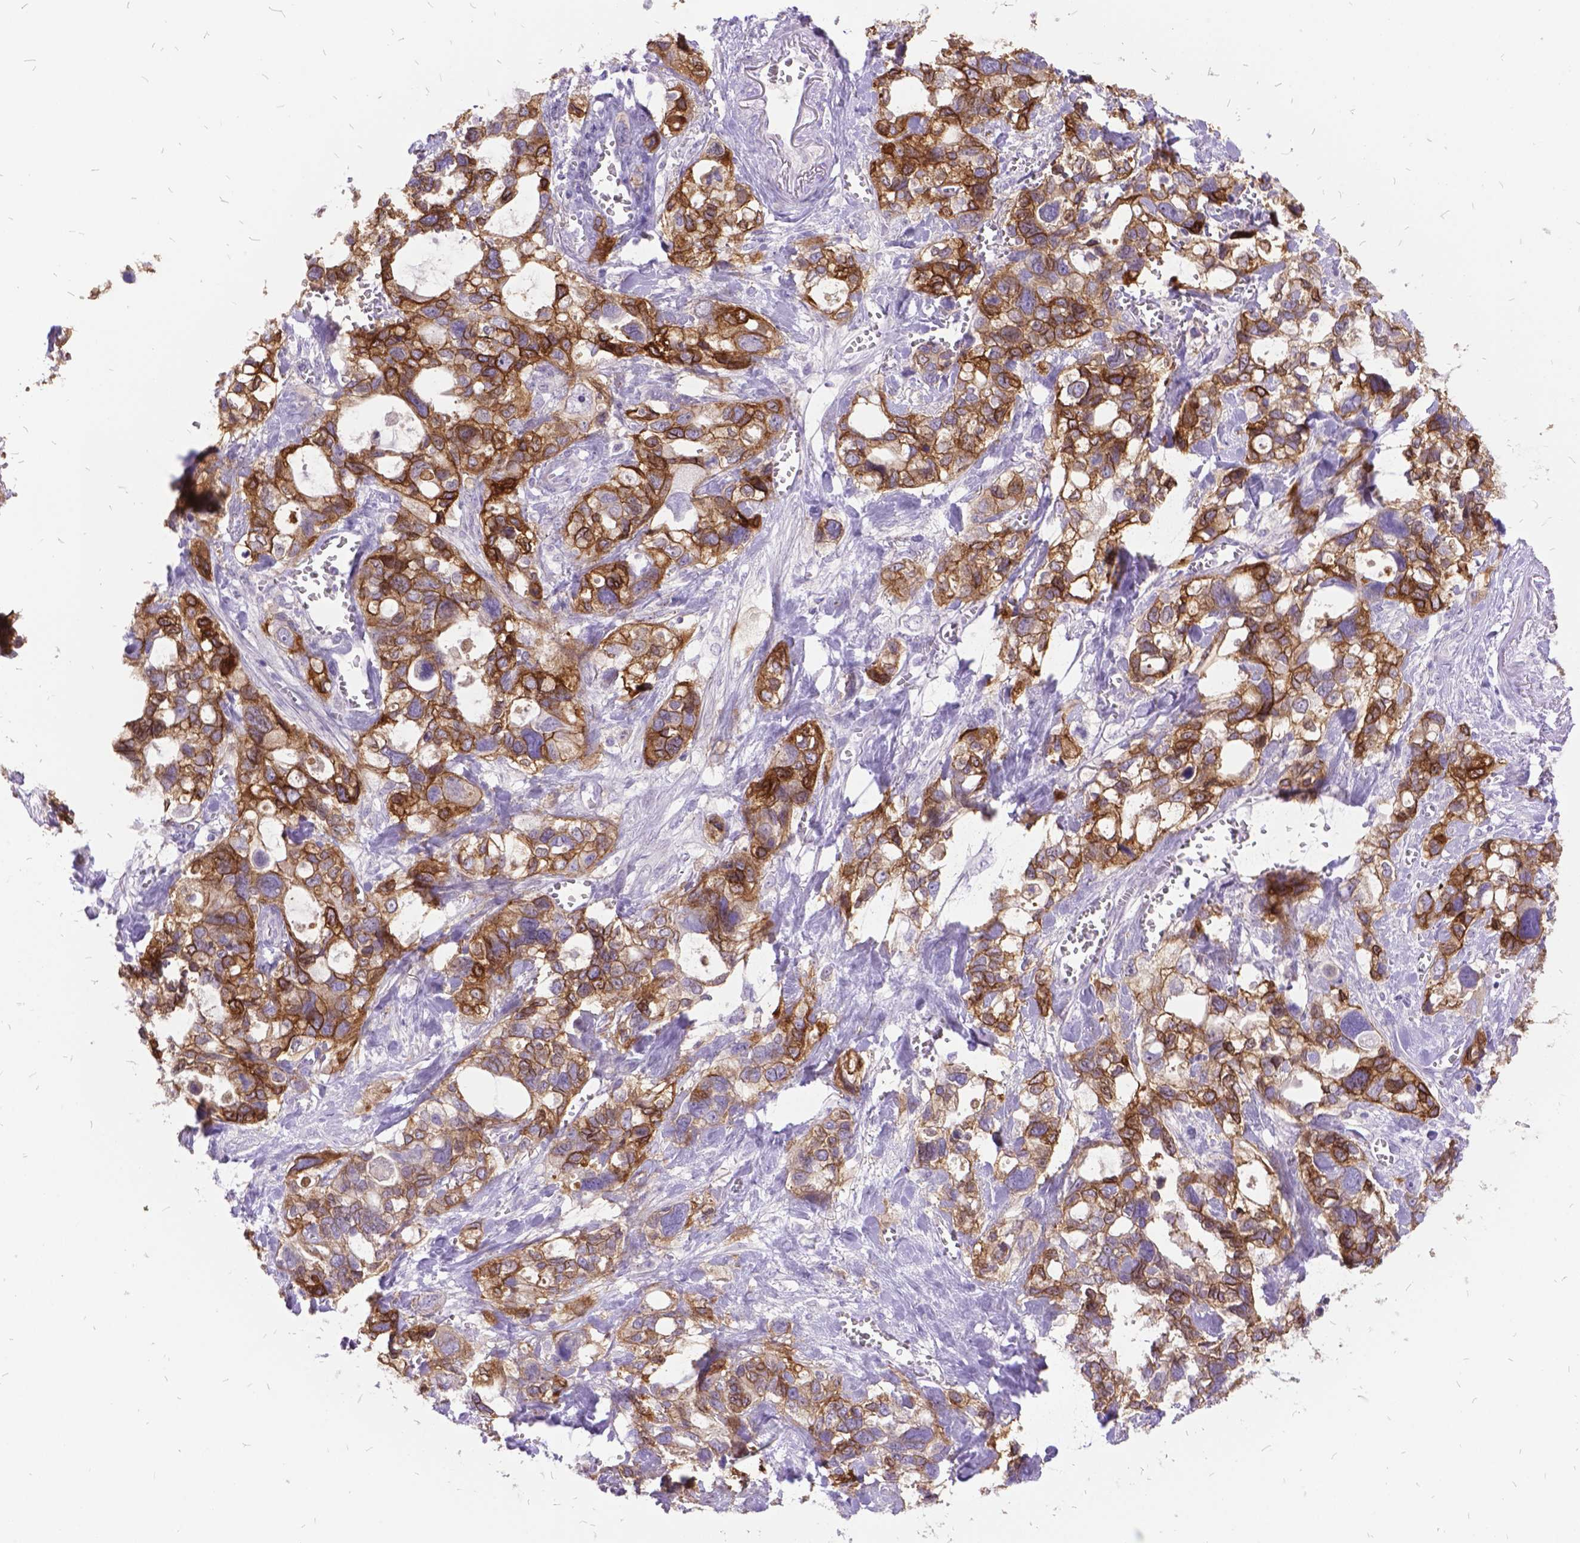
{"staining": {"intensity": "moderate", "quantity": ">75%", "location": "cytoplasmic/membranous"}, "tissue": "stomach cancer", "cell_type": "Tumor cells", "image_type": "cancer", "snomed": [{"axis": "morphology", "description": "Adenocarcinoma, NOS"}, {"axis": "topography", "description": "Stomach, upper"}], "caption": "This micrograph demonstrates stomach cancer stained with immunohistochemistry to label a protein in brown. The cytoplasmic/membranous of tumor cells show moderate positivity for the protein. Nuclei are counter-stained blue.", "gene": "ITGB6", "patient": {"sex": "female", "age": 81}}